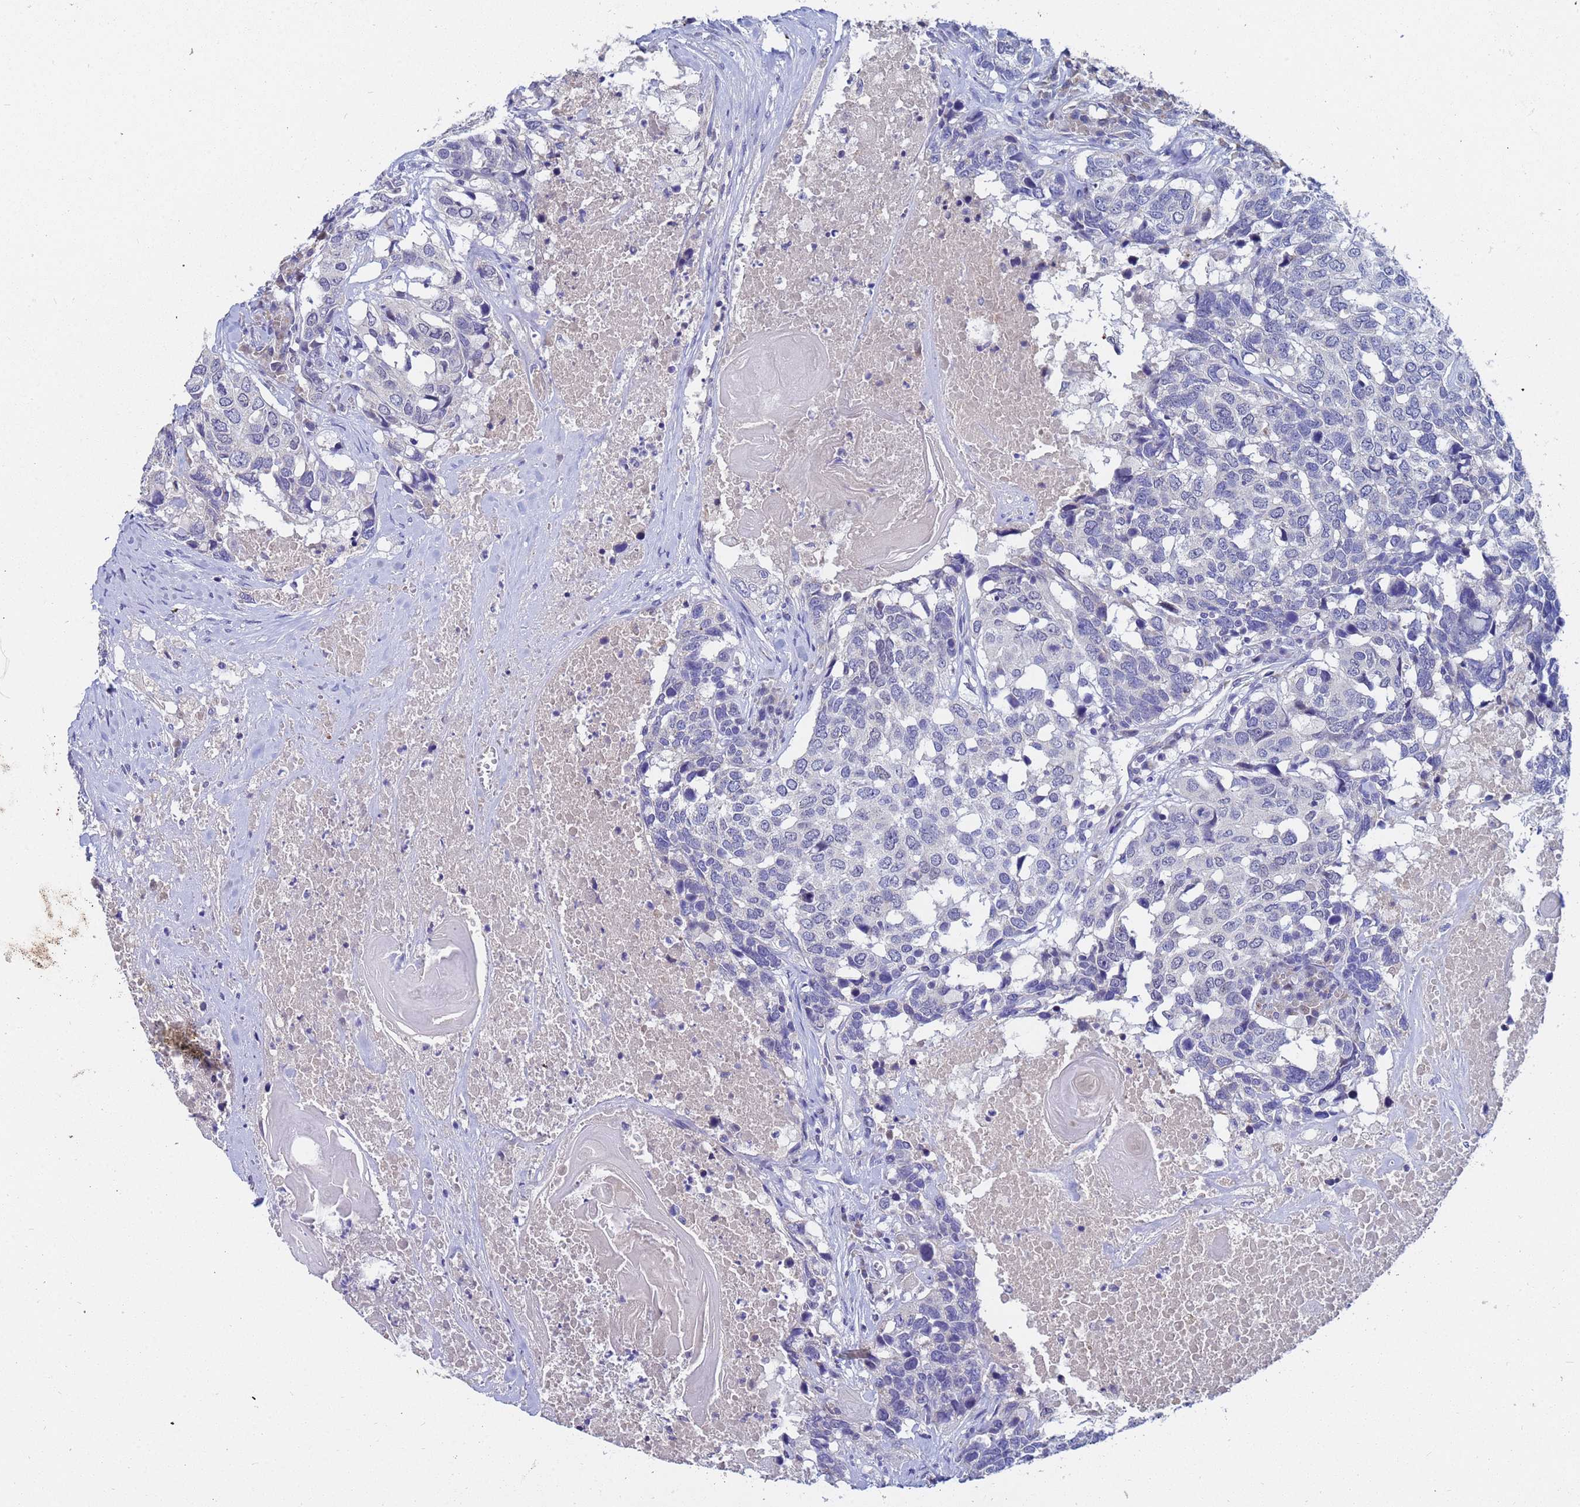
{"staining": {"intensity": "negative", "quantity": "none", "location": "none"}, "tissue": "head and neck cancer", "cell_type": "Tumor cells", "image_type": "cancer", "snomed": [{"axis": "morphology", "description": "Squamous cell carcinoma, NOS"}, {"axis": "topography", "description": "Head-Neck"}], "caption": "This is an IHC micrograph of human head and neck squamous cell carcinoma. There is no expression in tumor cells.", "gene": "IHO1", "patient": {"sex": "male", "age": 66}}